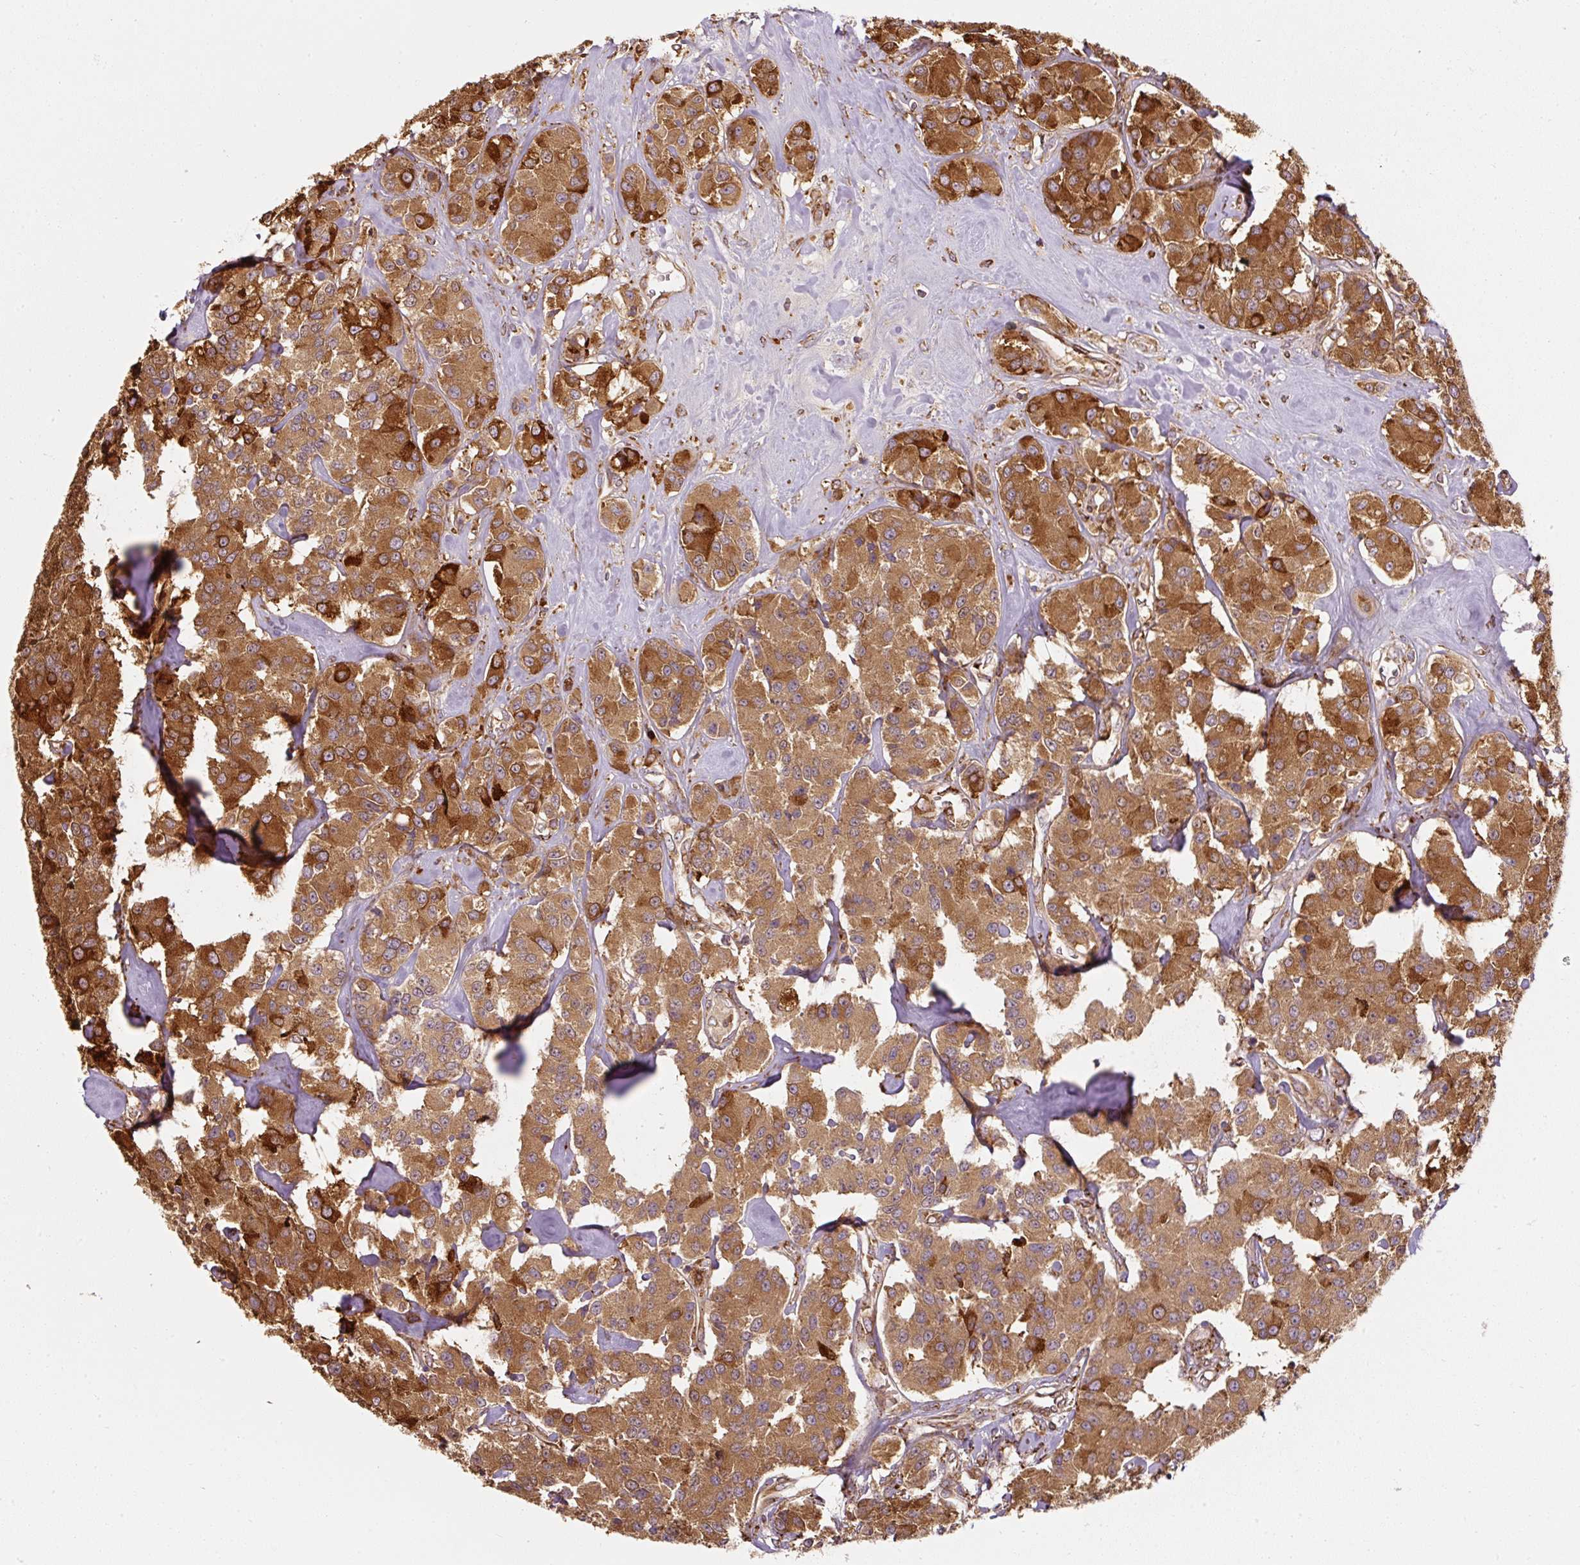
{"staining": {"intensity": "strong", "quantity": ">75%", "location": "cytoplasmic/membranous"}, "tissue": "carcinoid", "cell_type": "Tumor cells", "image_type": "cancer", "snomed": [{"axis": "morphology", "description": "Carcinoid, malignant, NOS"}, {"axis": "topography", "description": "Pancreas"}], "caption": "This micrograph exhibits IHC staining of carcinoid, with high strong cytoplasmic/membranous staining in about >75% of tumor cells.", "gene": "PRKCSH", "patient": {"sex": "male", "age": 41}}